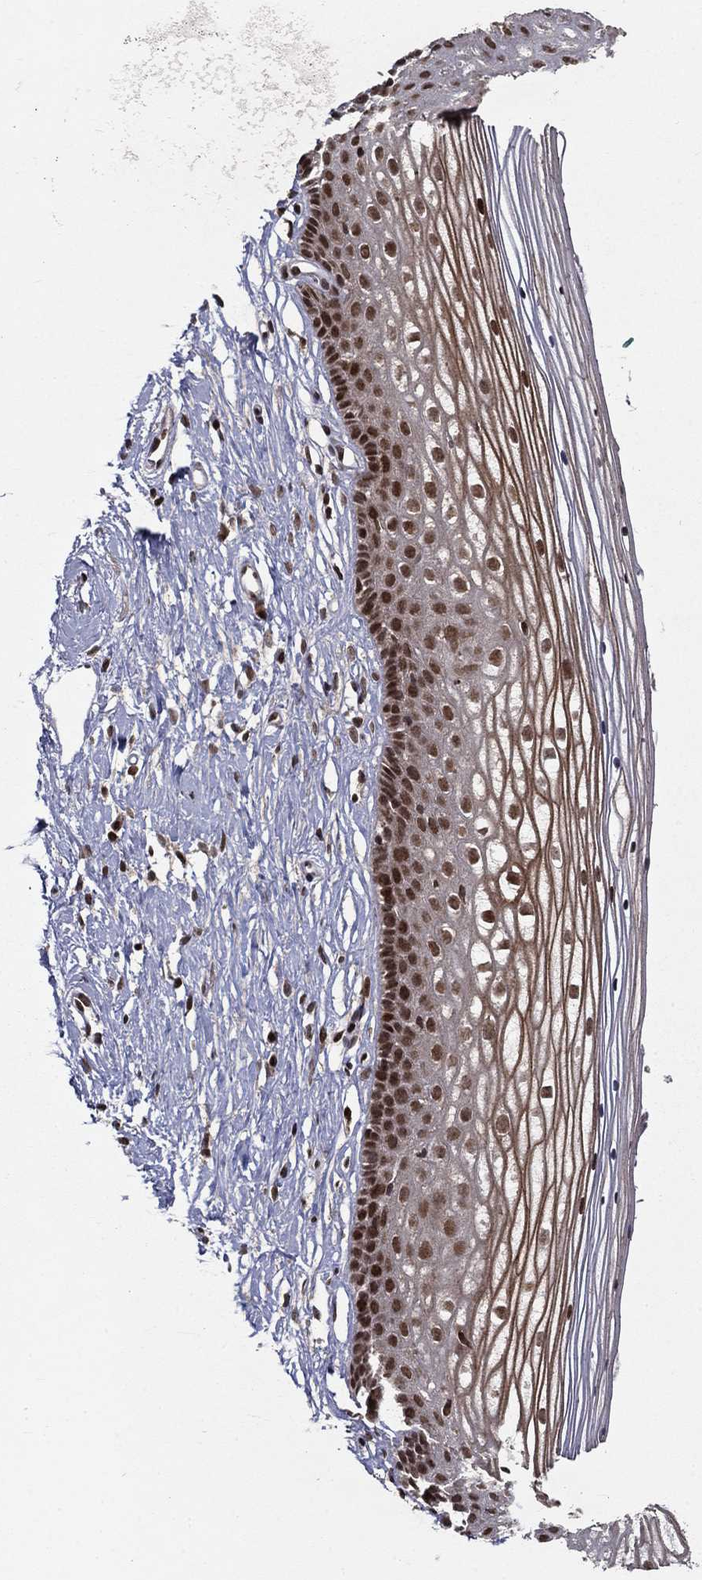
{"staining": {"intensity": "strong", "quantity": ">75%", "location": "cytoplasmic/membranous,nuclear"}, "tissue": "cervix", "cell_type": "Glandular cells", "image_type": "normal", "snomed": [{"axis": "morphology", "description": "Normal tissue, NOS"}, {"axis": "topography", "description": "Cervix"}], "caption": "The photomicrograph demonstrates immunohistochemical staining of normal cervix. There is strong cytoplasmic/membranous,nuclear expression is appreciated in about >75% of glandular cells.", "gene": "CDCA7L", "patient": {"sex": "female", "age": 40}}